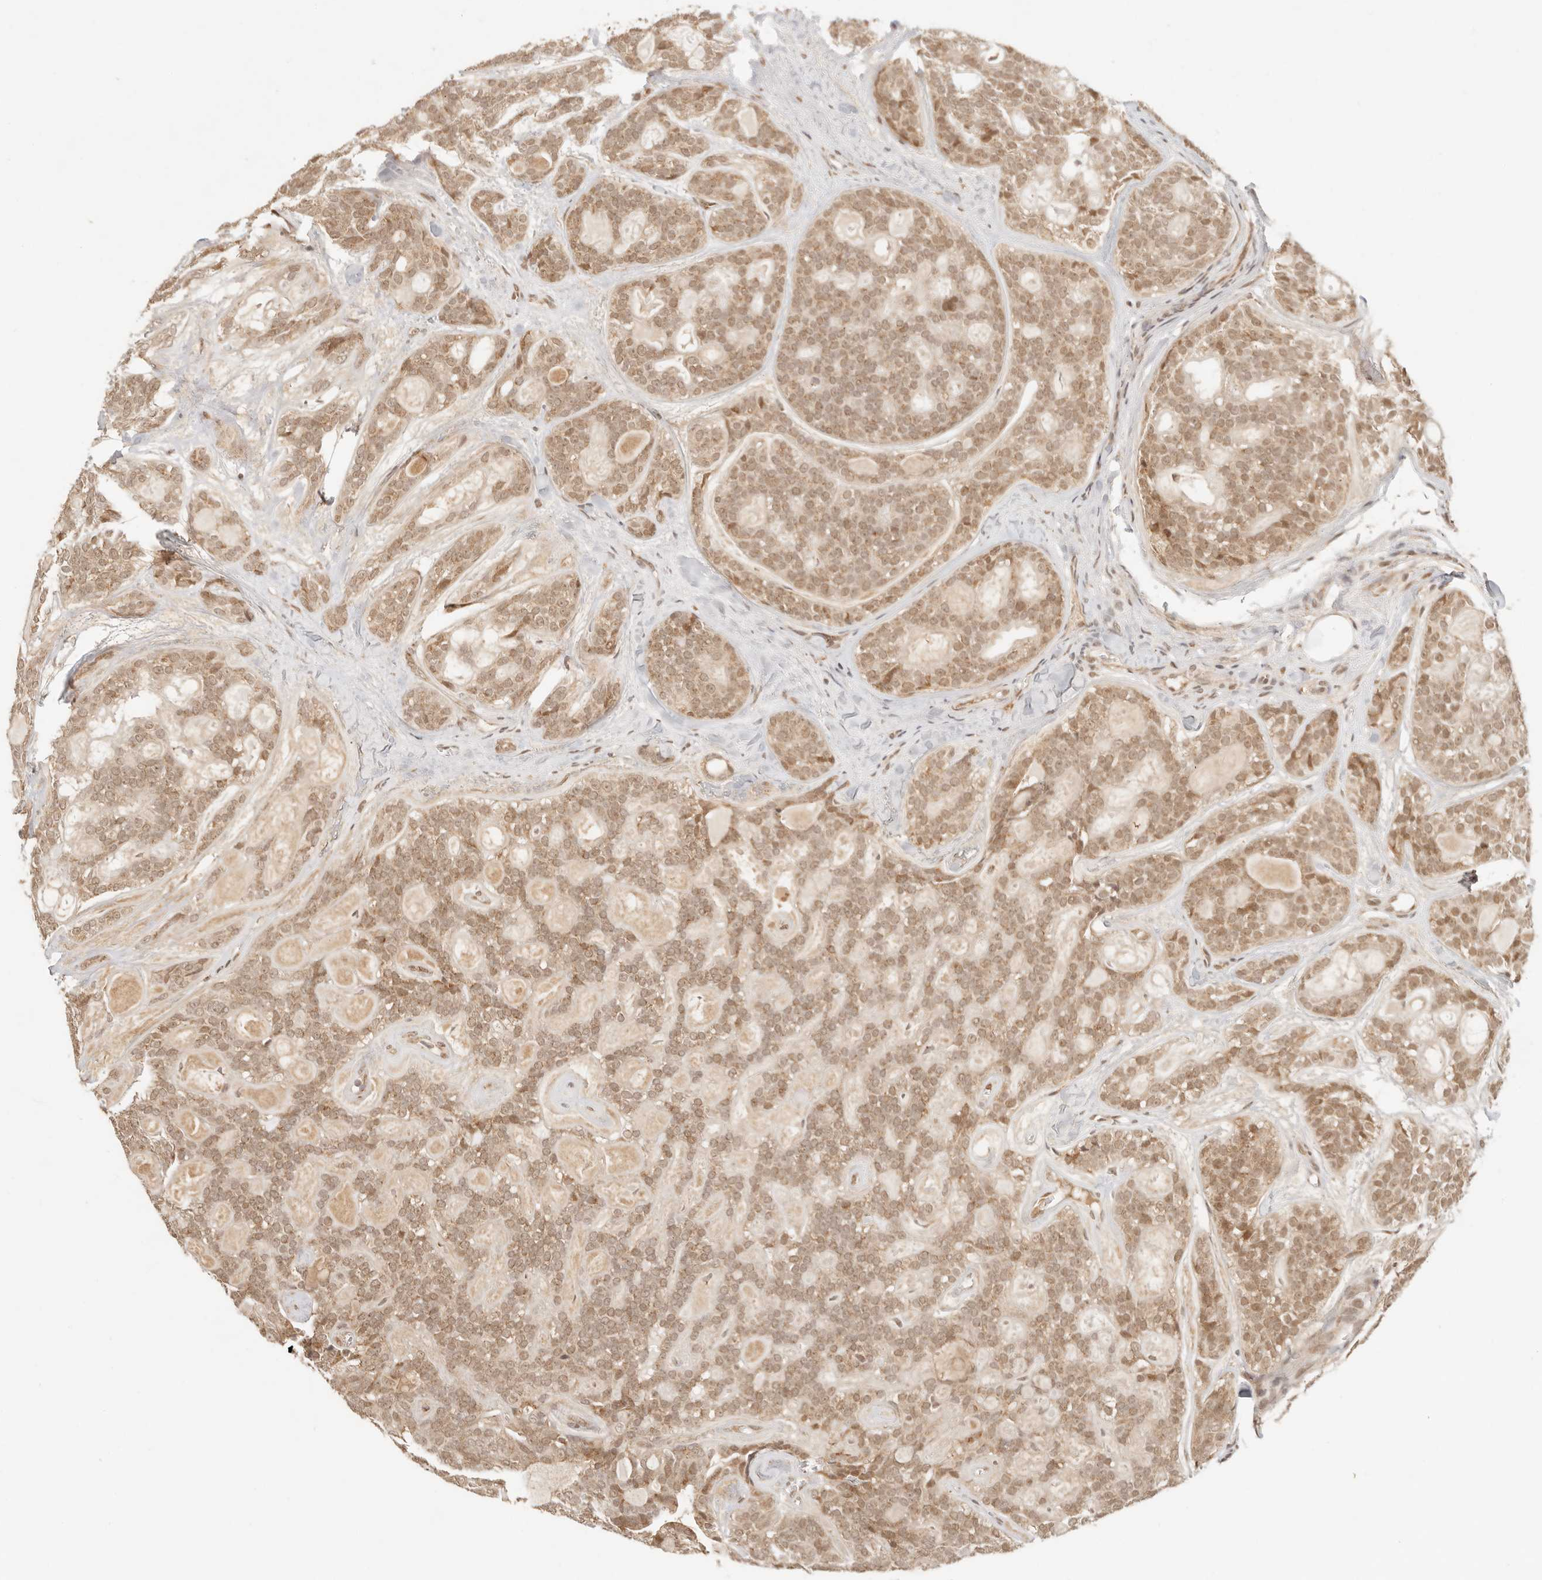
{"staining": {"intensity": "moderate", "quantity": ">75%", "location": "cytoplasmic/membranous,nuclear"}, "tissue": "head and neck cancer", "cell_type": "Tumor cells", "image_type": "cancer", "snomed": [{"axis": "morphology", "description": "Adenocarcinoma, NOS"}, {"axis": "topography", "description": "Head-Neck"}], "caption": "Head and neck cancer was stained to show a protein in brown. There is medium levels of moderate cytoplasmic/membranous and nuclear expression in about >75% of tumor cells.", "gene": "INTS11", "patient": {"sex": "male", "age": 66}}